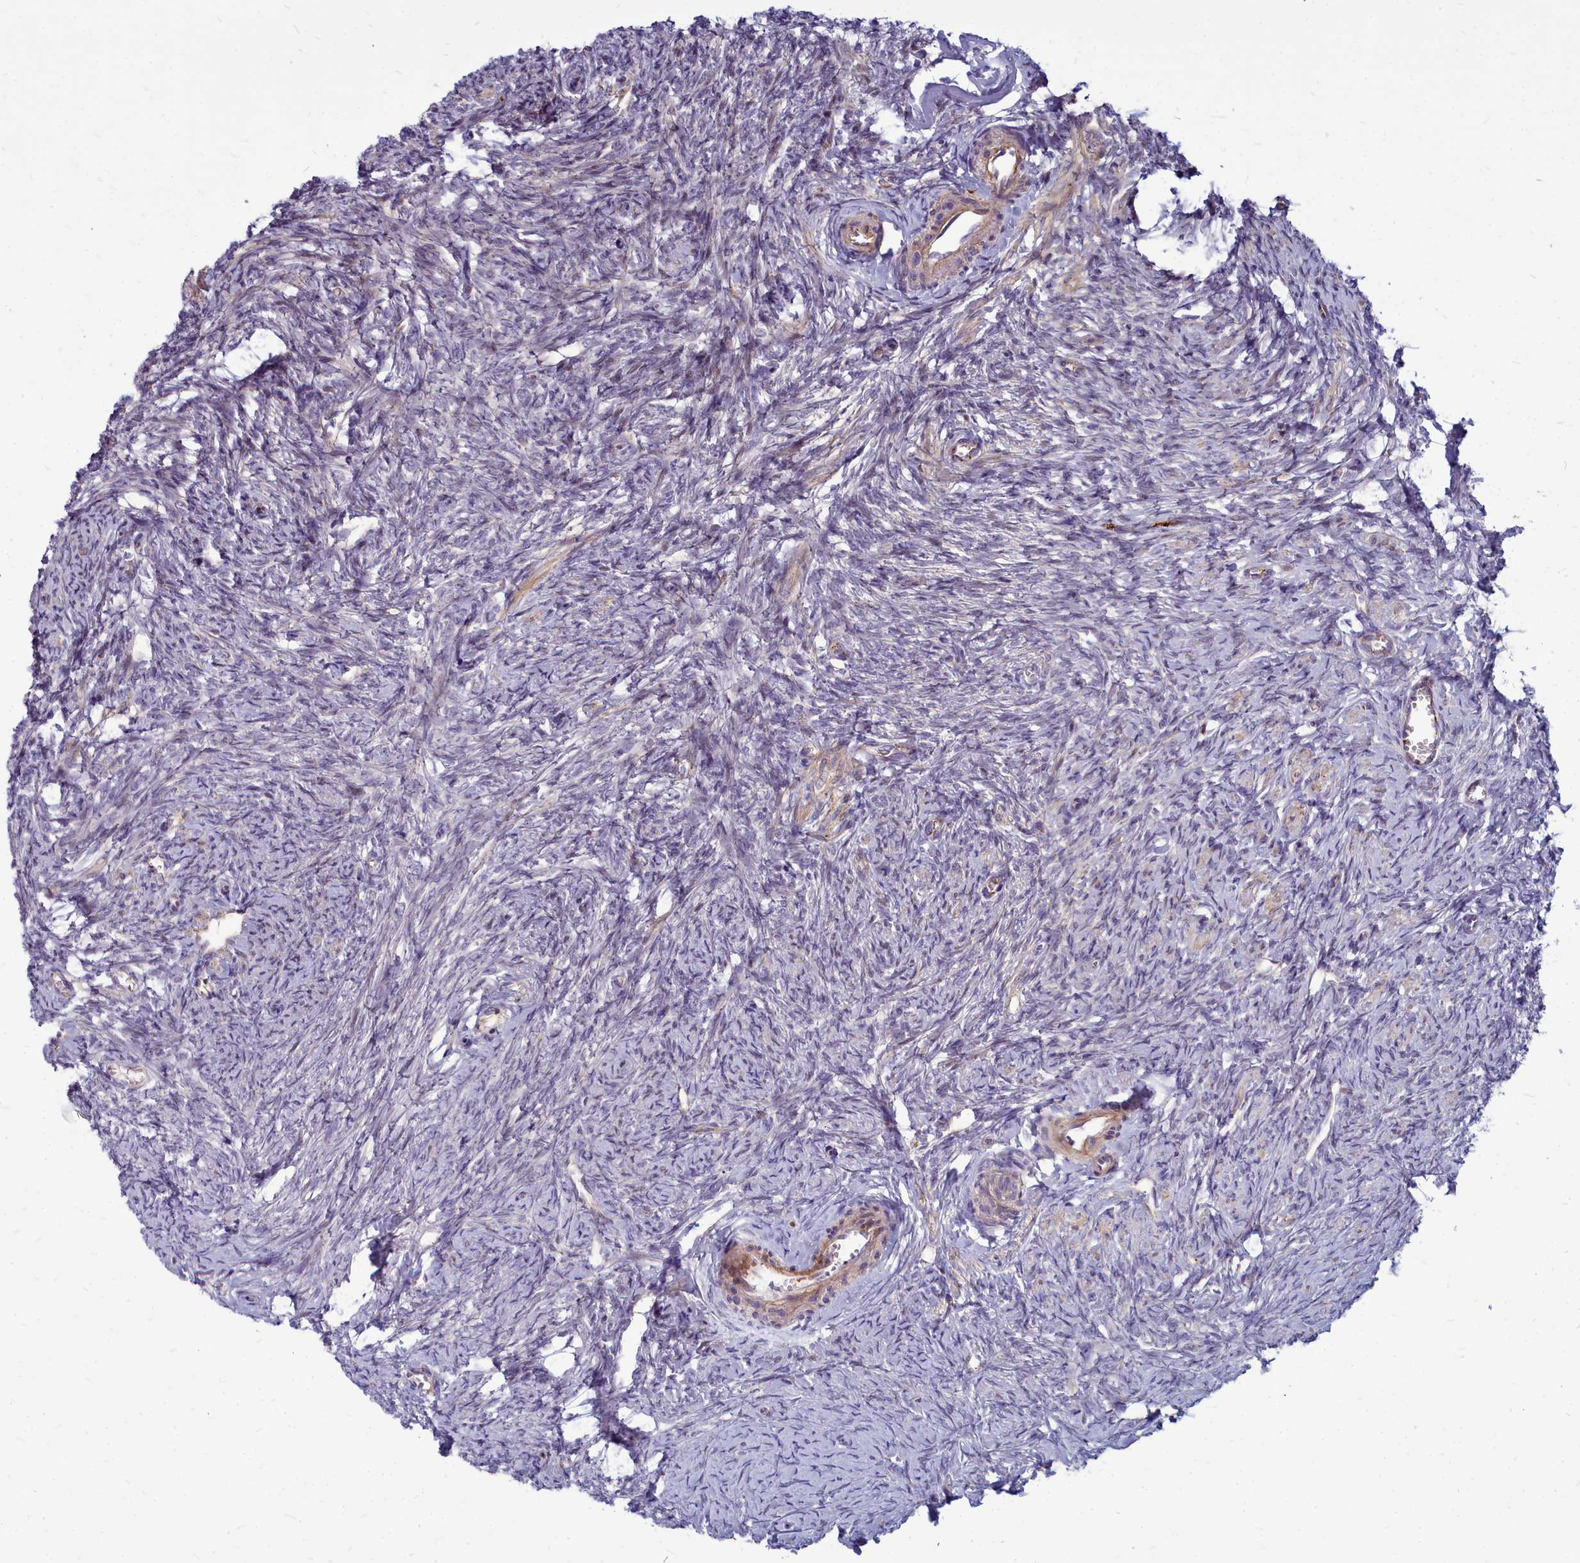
{"staining": {"intensity": "moderate", "quantity": ">75%", "location": "cytoplasmic/membranous"}, "tissue": "ovary", "cell_type": "Follicle cells", "image_type": "normal", "snomed": [{"axis": "morphology", "description": "Normal tissue, NOS"}, {"axis": "topography", "description": "Ovary"}], "caption": "The immunohistochemical stain highlights moderate cytoplasmic/membranous staining in follicle cells of normal ovary. The protein of interest is shown in brown color, while the nuclei are stained blue.", "gene": "TTC5", "patient": {"sex": "female", "age": 44}}